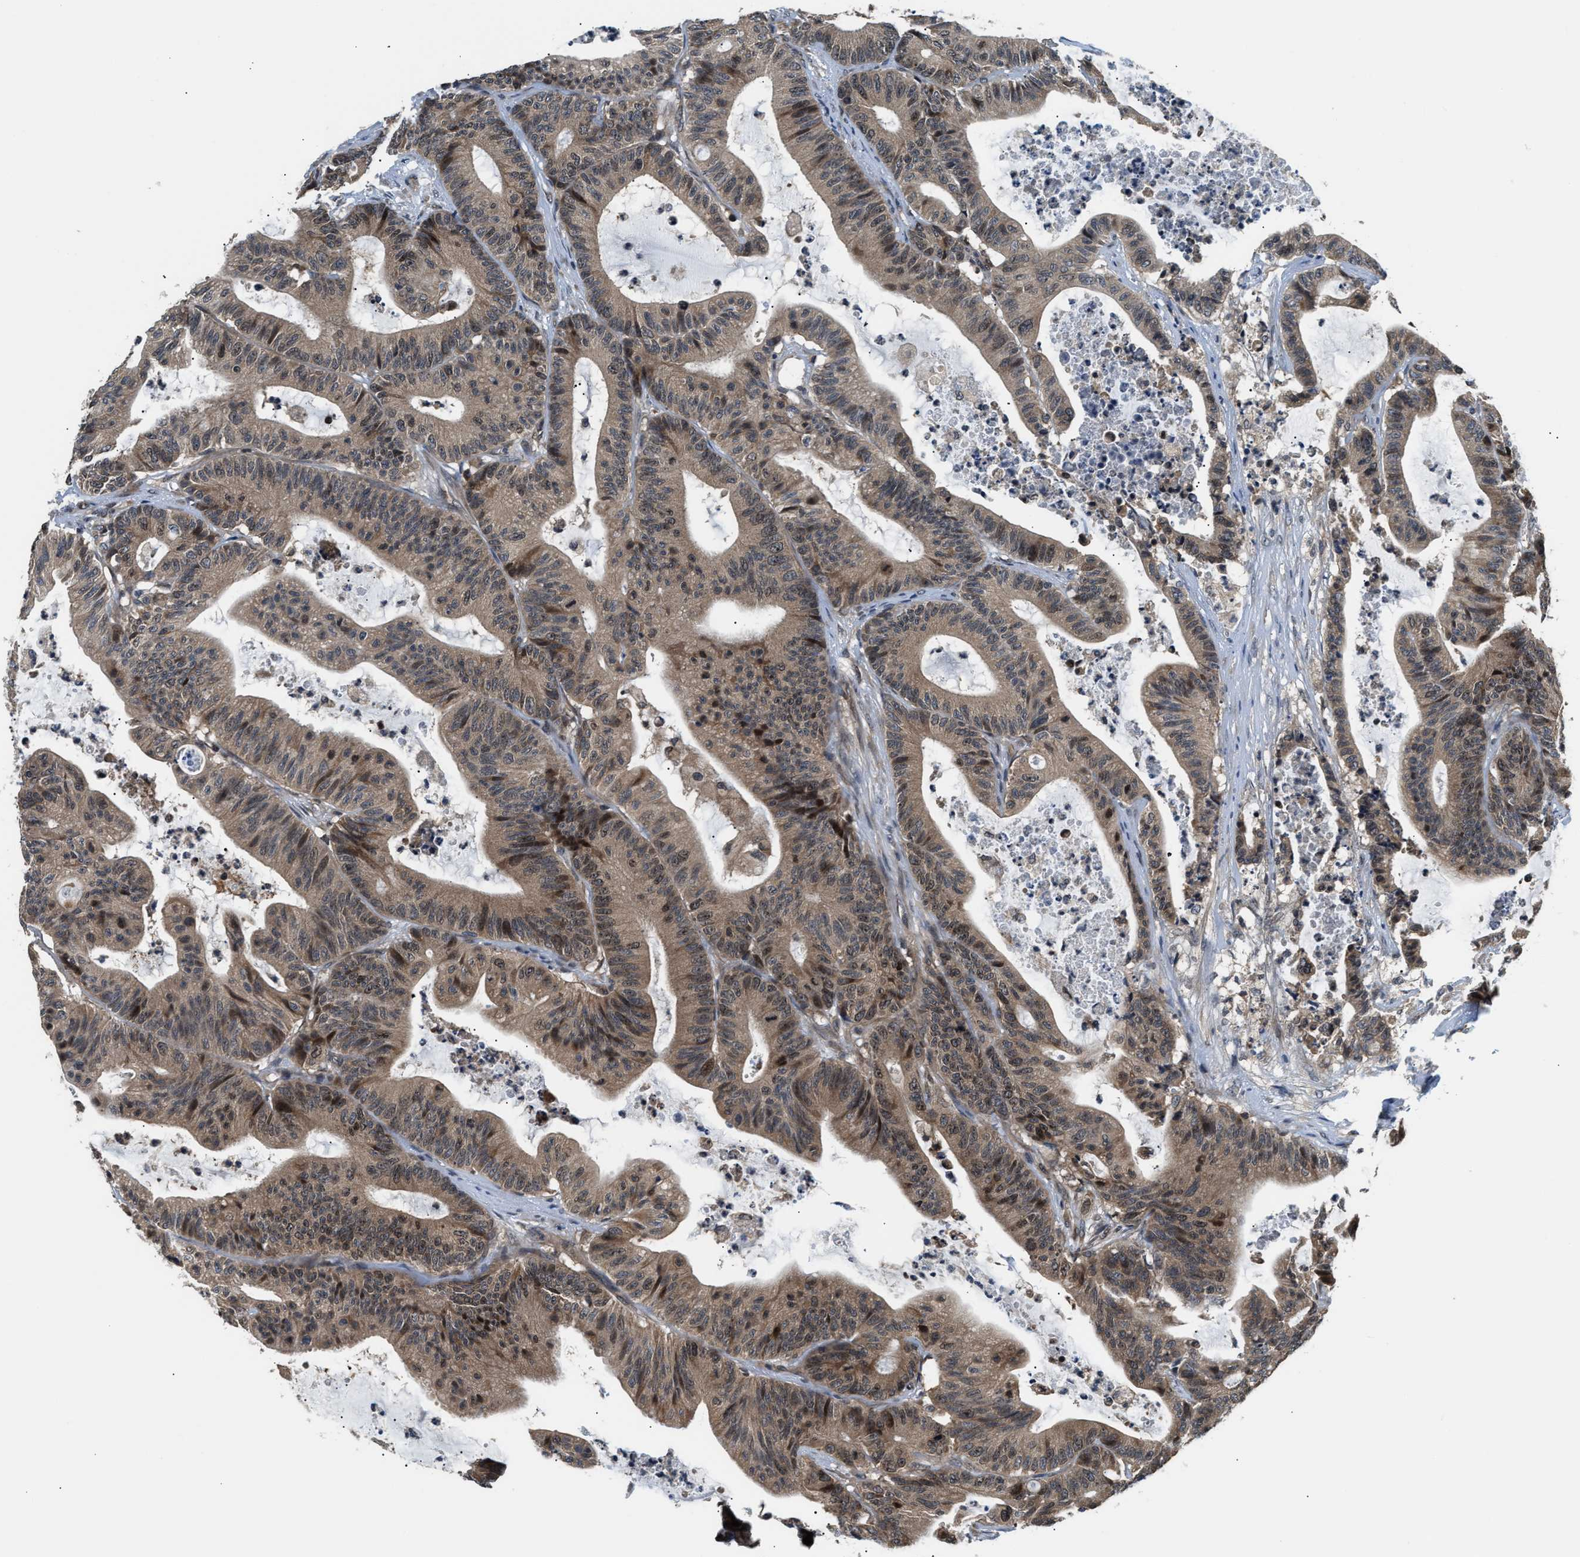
{"staining": {"intensity": "moderate", "quantity": ">75%", "location": "cytoplasmic/membranous,nuclear"}, "tissue": "colorectal cancer", "cell_type": "Tumor cells", "image_type": "cancer", "snomed": [{"axis": "morphology", "description": "Adenocarcinoma, NOS"}, {"axis": "topography", "description": "Colon"}], "caption": "Immunohistochemical staining of human colorectal cancer reveals moderate cytoplasmic/membranous and nuclear protein expression in approximately >75% of tumor cells. (DAB (3,3'-diaminobenzidine) IHC, brown staining for protein, blue staining for nuclei).", "gene": "RAB29", "patient": {"sex": "female", "age": 84}}